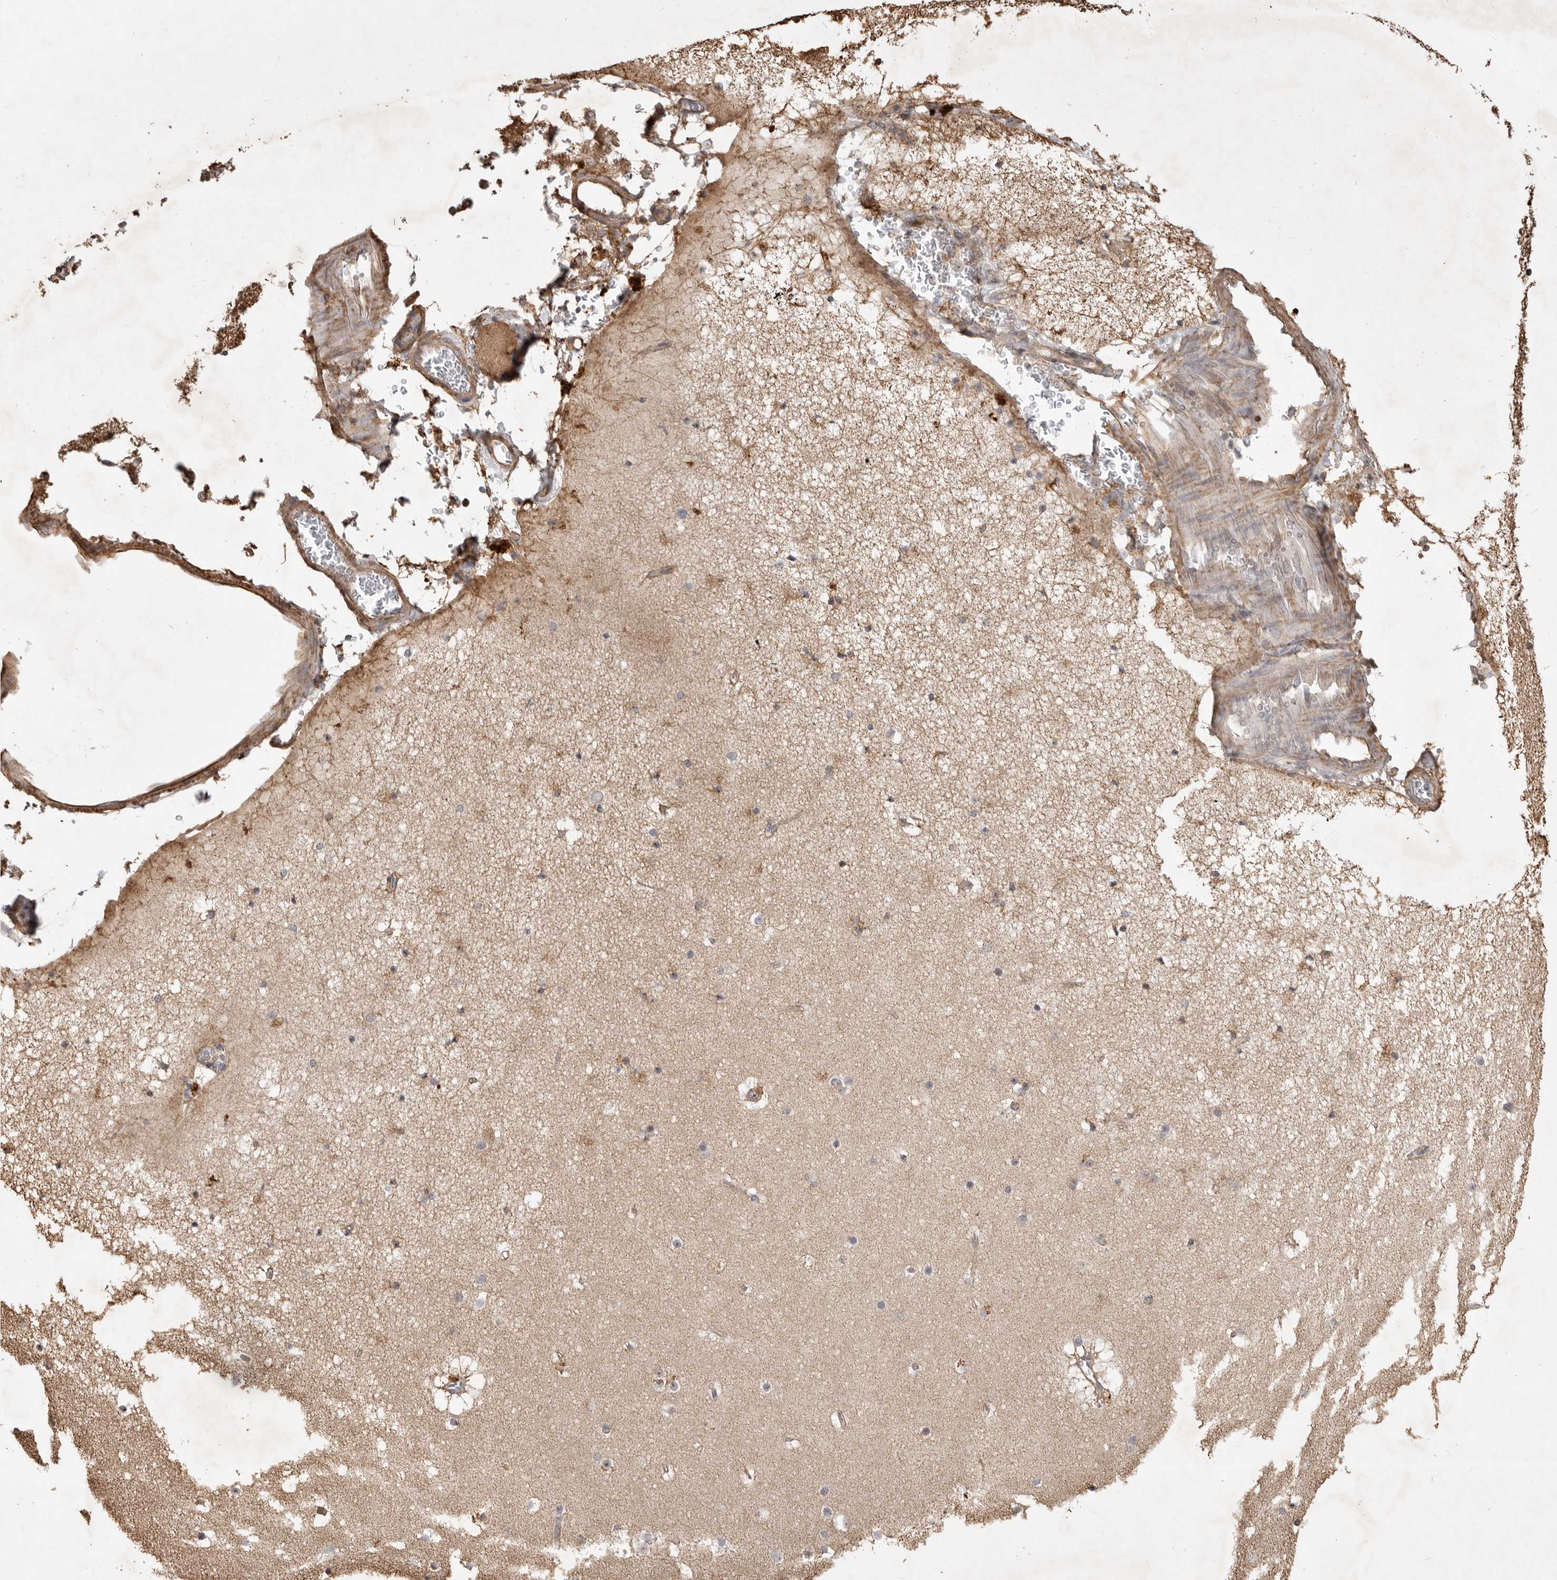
{"staining": {"intensity": "negative", "quantity": "none", "location": "none"}, "tissue": "cerebral cortex", "cell_type": "Endothelial cells", "image_type": "normal", "snomed": [{"axis": "morphology", "description": "Normal tissue, NOS"}, {"axis": "topography", "description": "Cerebral cortex"}], "caption": "This photomicrograph is of benign cerebral cortex stained with IHC to label a protein in brown with the nuclei are counter-stained blue. There is no staining in endothelial cells.", "gene": "DPH7", "patient": {"sex": "male", "age": 57}}